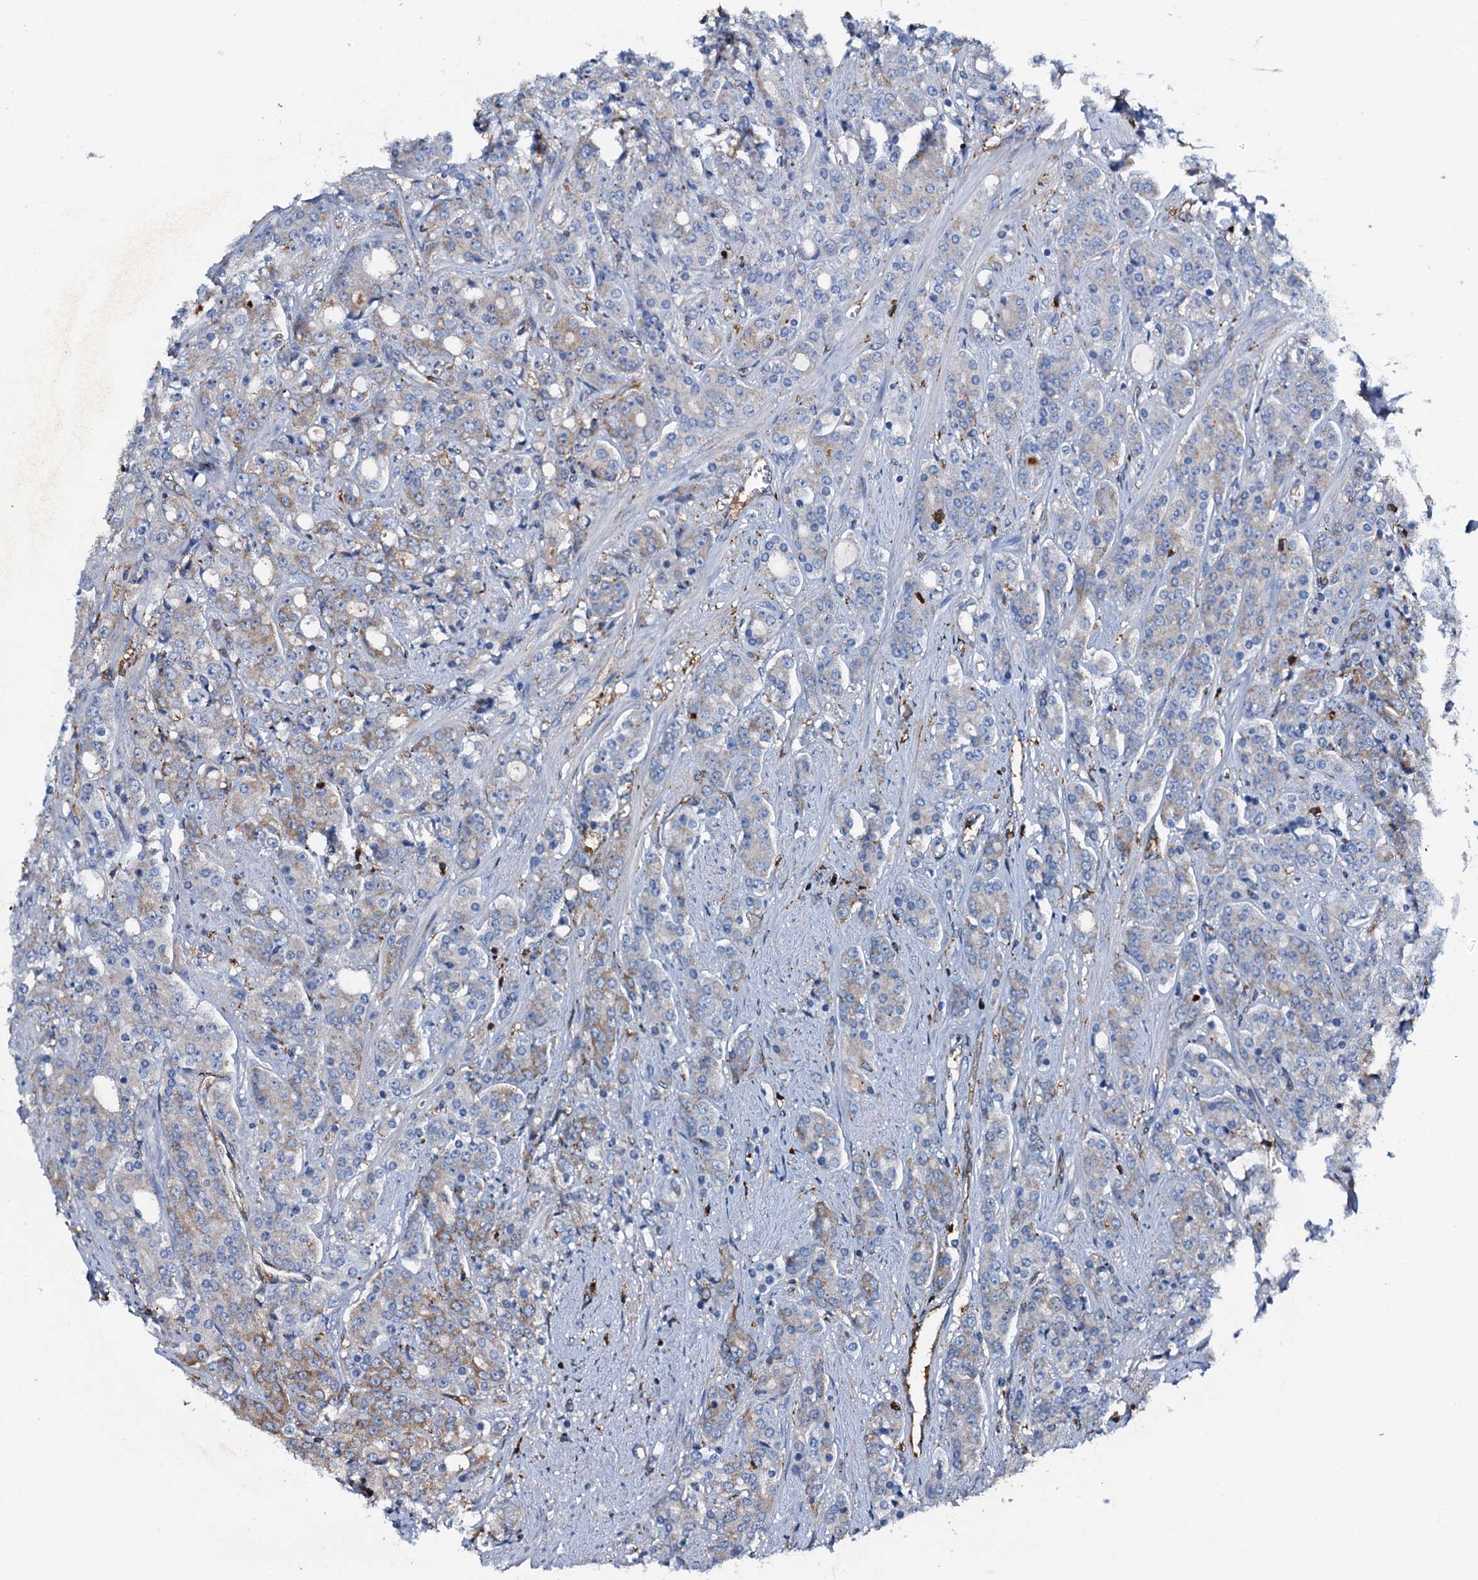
{"staining": {"intensity": "weak", "quantity": "<25%", "location": "cytoplasmic/membranous"}, "tissue": "prostate cancer", "cell_type": "Tumor cells", "image_type": "cancer", "snomed": [{"axis": "morphology", "description": "Adenocarcinoma, High grade"}, {"axis": "topography", "description": "Prostate"}], "caption": "High magnification brightfield microscopy of prostate high-grade adenocarcinoma stained with DAB (3,3'-diaminobenzidine) (brown) and counterstained with hematoxylin (blue): tumor cells show no significant expression.", "gene": "MS4A4E", "patient": {"sex": "male", "age": 62}}